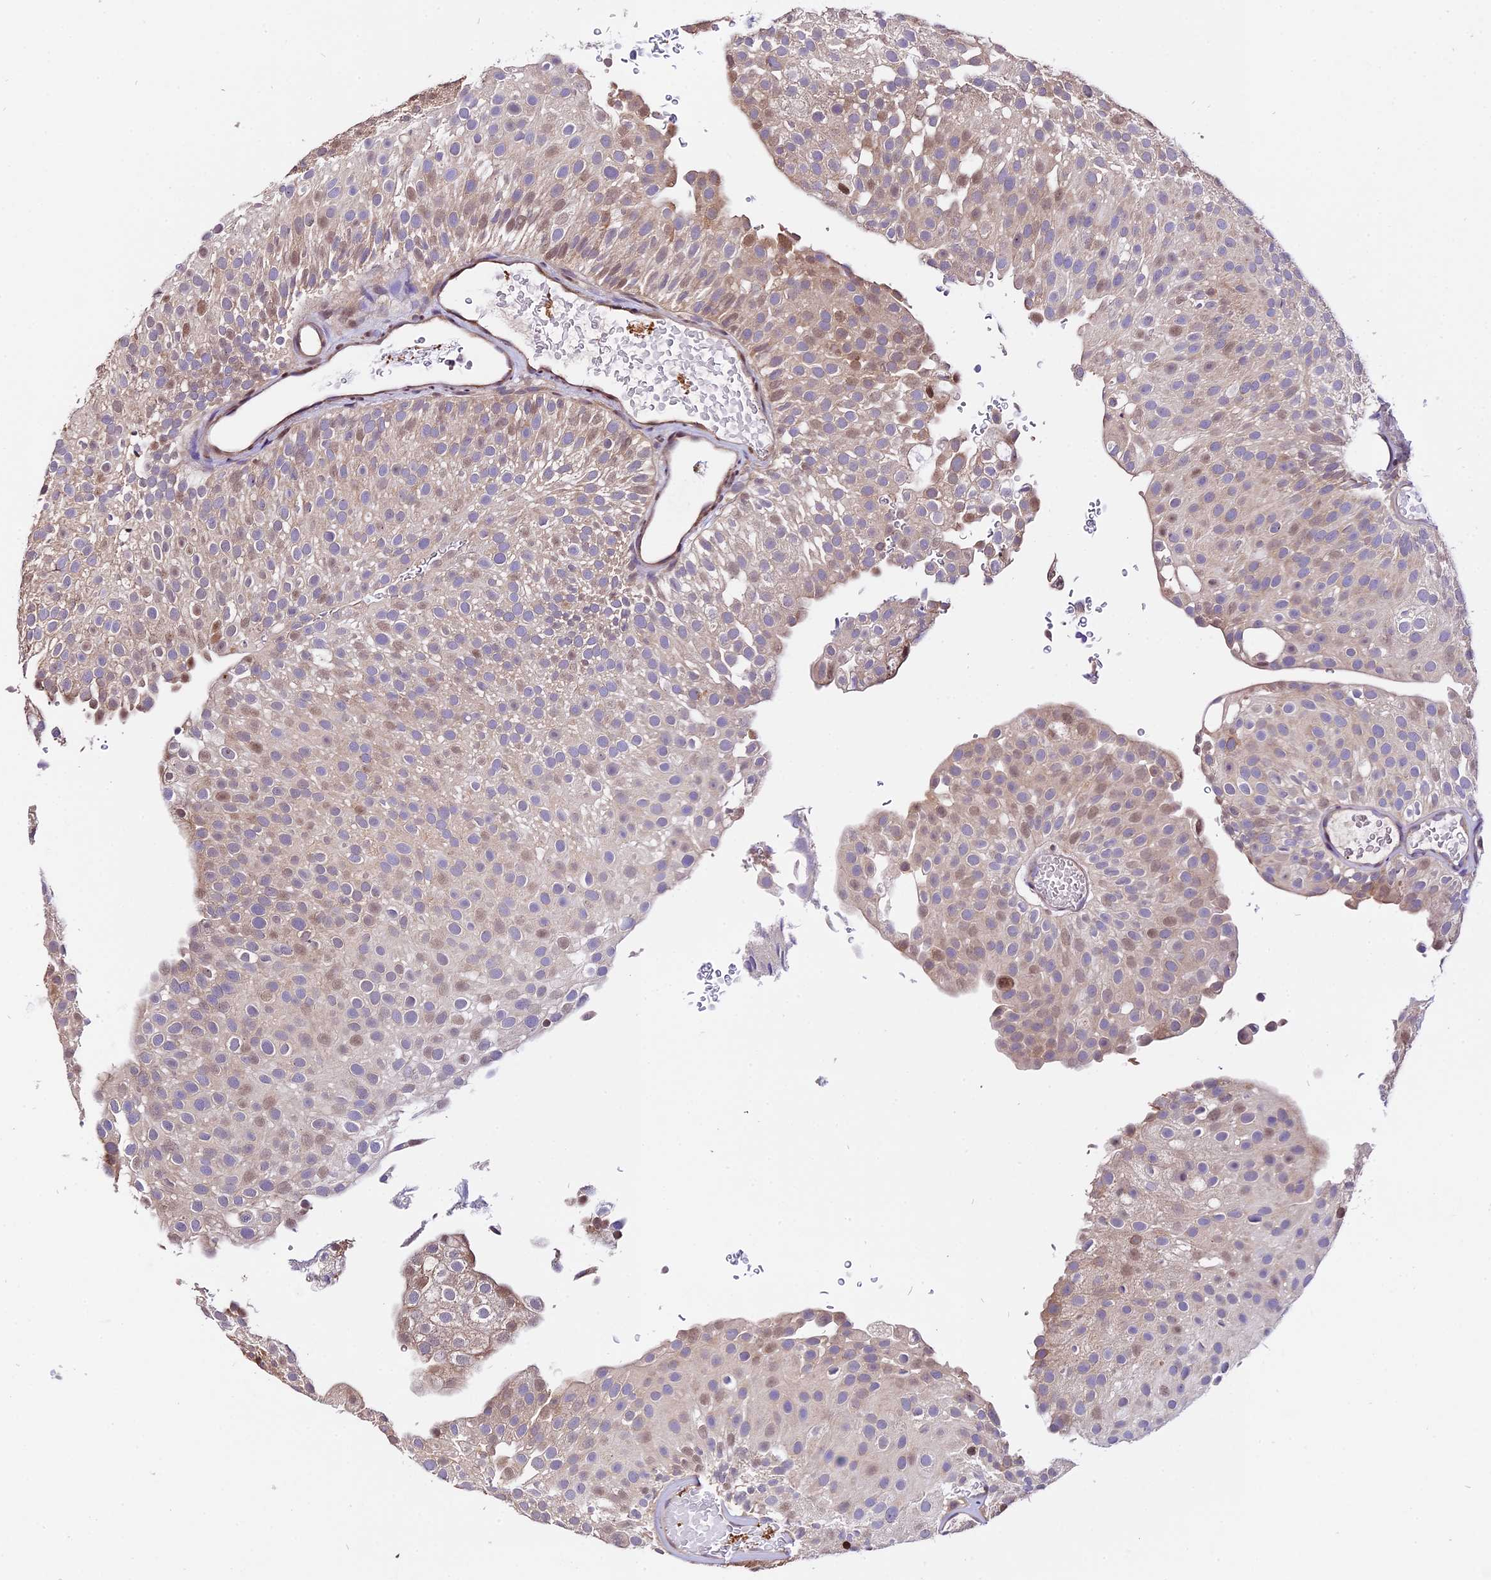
{"staining": {"intensity": "weak", "quantity": "<25%", "location": "cytoplasmic/membranous,nuclear"}, "tissue": "urothelial cancer", "cell_type": "Tumor cells", "image_type": "cancer", "snomed": [{"axis": "morphology", "description": "Urothelial carcinoma, Low grade"}, {"axis": "topography", "description": "Urinary bladder"}], "caption": "Tumor cells are negative for brown protein staining in low-grade urothelial carcinoma.", "gene": "HERPUD1", "patient": {"sex": "male", "age": 78}}